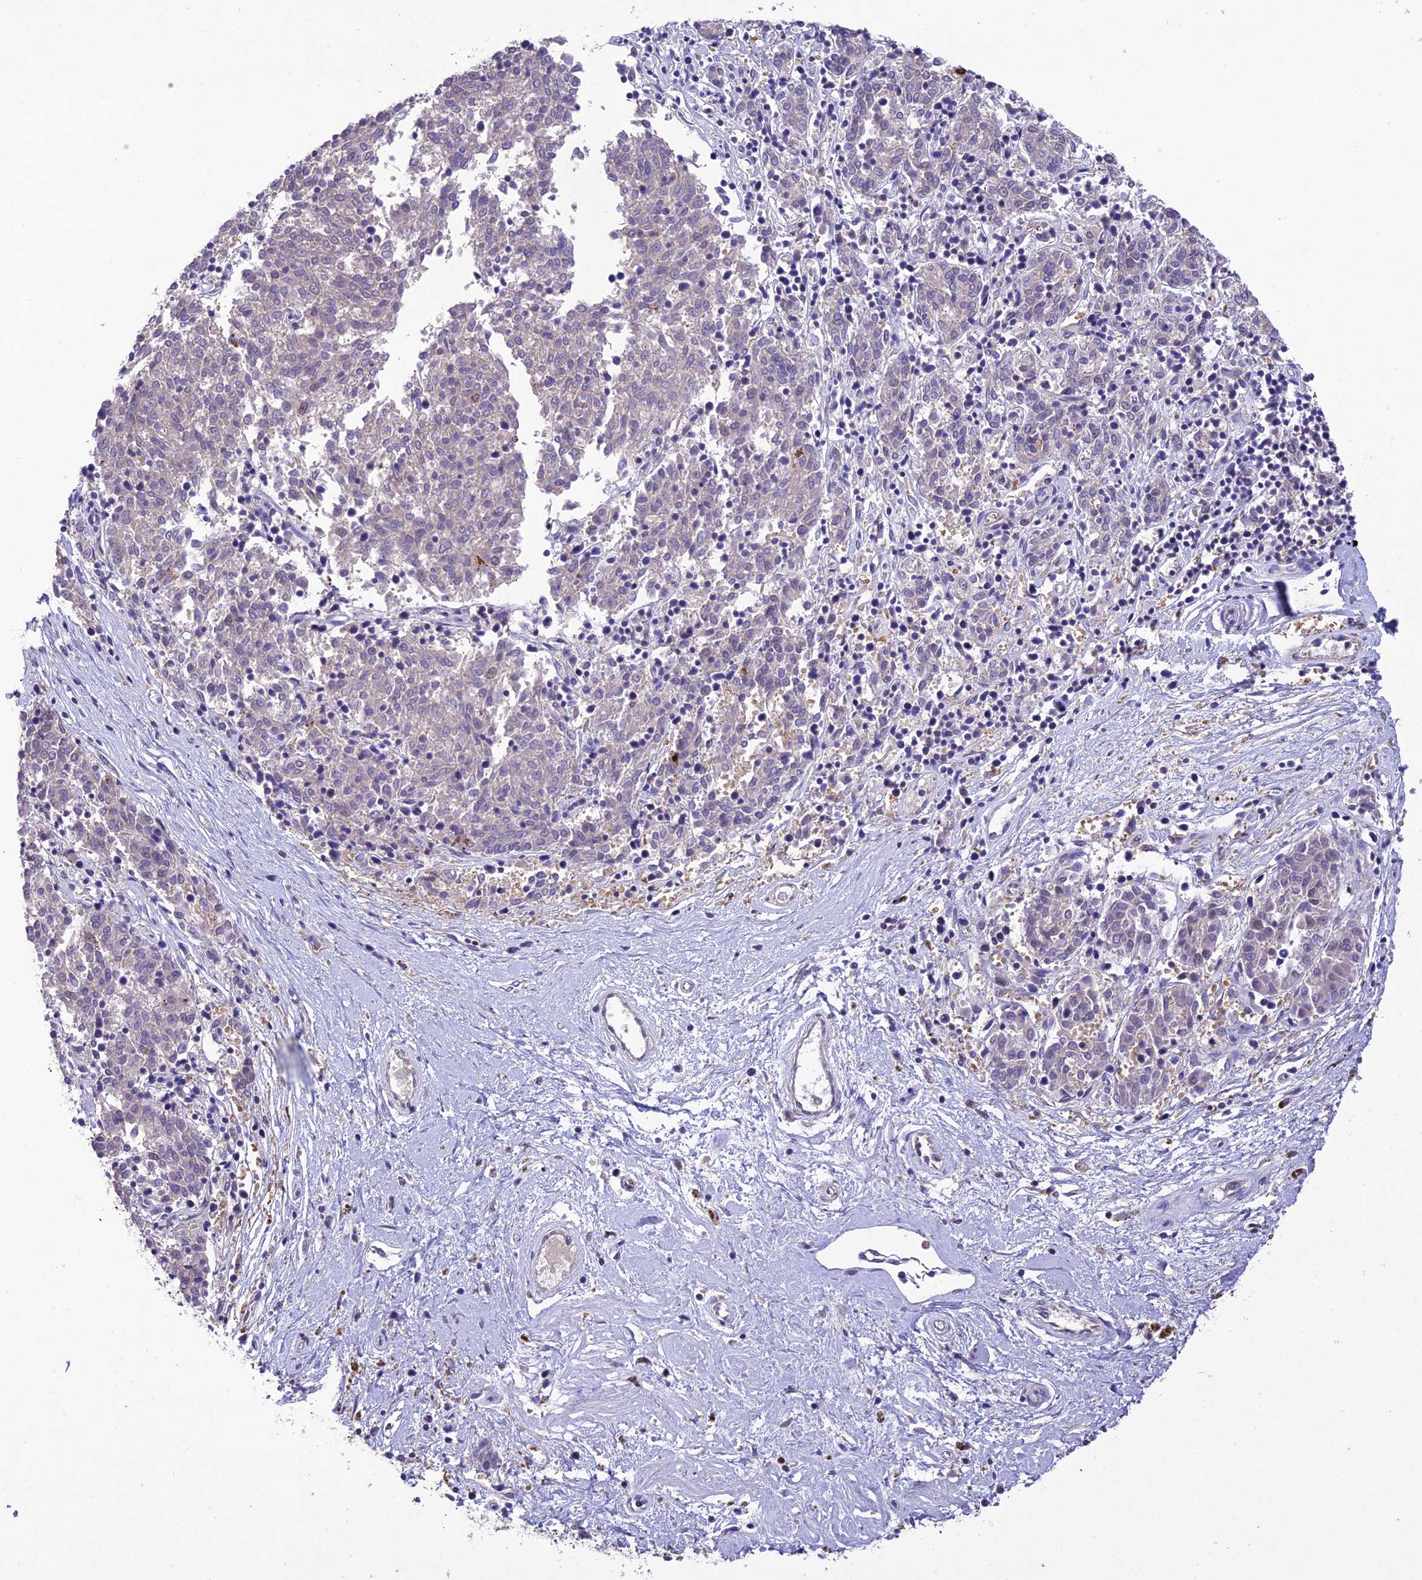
{"staining": {"intensity": "negative", "quantity": "none", "location": "none"}, "tissue": "melanoma", "cell_type": "Tumor cells", "image_type": "cancer", "snomed": [{"axis": "morphology", "description": "Malignant melanoma, NOS"}, {"axis": "topography", "description": "Skin"}], "caption": "This is a image of immunohistochemistry (IHC) staining of melanoma, which shows no staining in tumor cells.", "gene": "SNX24", "patient": {"sex": "female", "age": 72}}